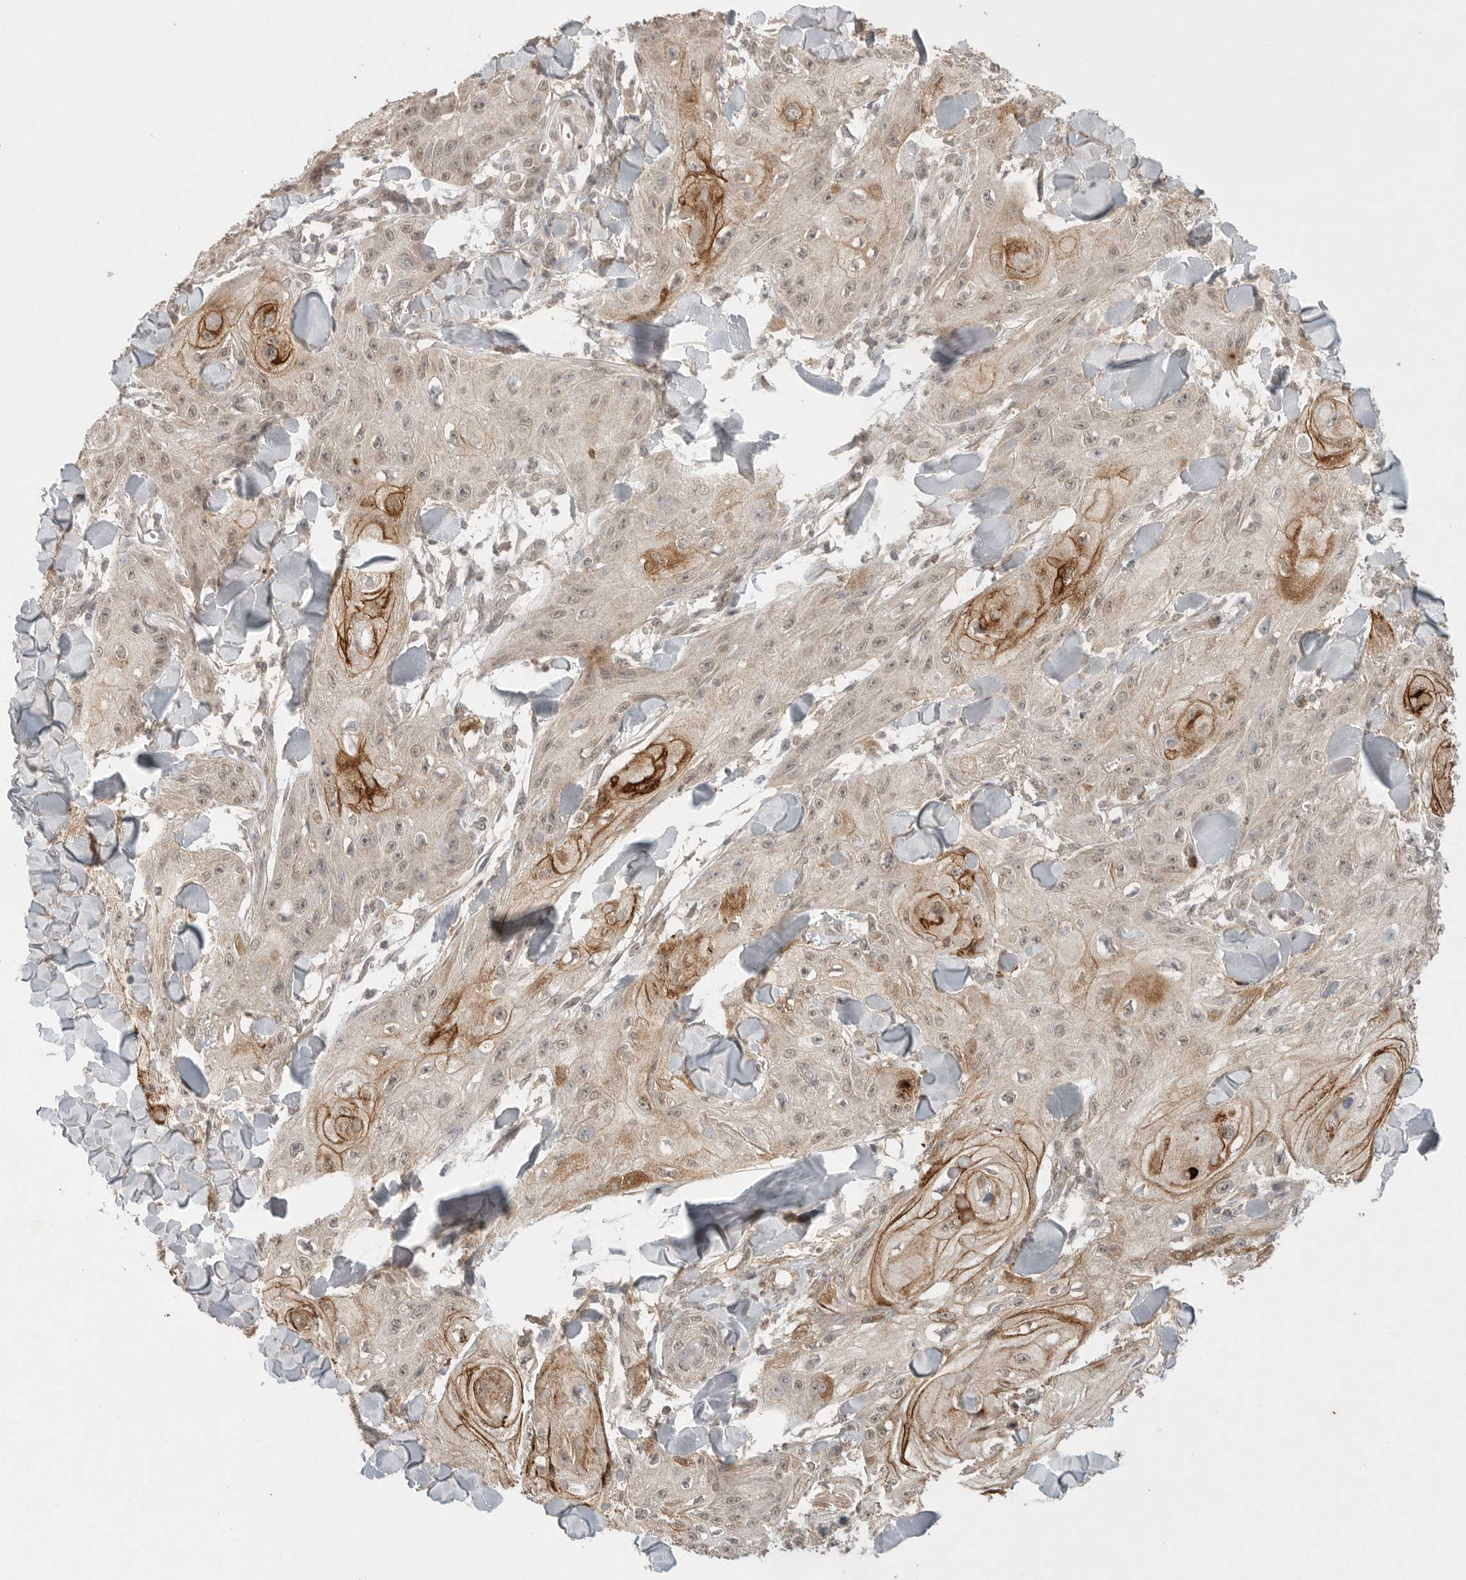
{"staining": {"intensity": "moderate", "quantity": "25%-75%", "location": "cytoplasmic/membranous,nuclear"}, "tissue": "skin cancer", "cell_type": "Tumor cells", "image_type": "cancer", "snomed": [{"axis": "morphology", "description": "Squamous cell carcinoma, NOS"}, {"axis": "topography", "description": "Skin"}], "caption": "Immunohistochemistry image of human skin cancer (squamous cell carcinoma) stained for a protein (brown), which reveals medium levels of moderate cytoplasmic/membranous and nuclear staining in approximately 25%-75% of tumor cells.", "gene": "KLK5", "patient": {"sex": "male", "age": 74}}